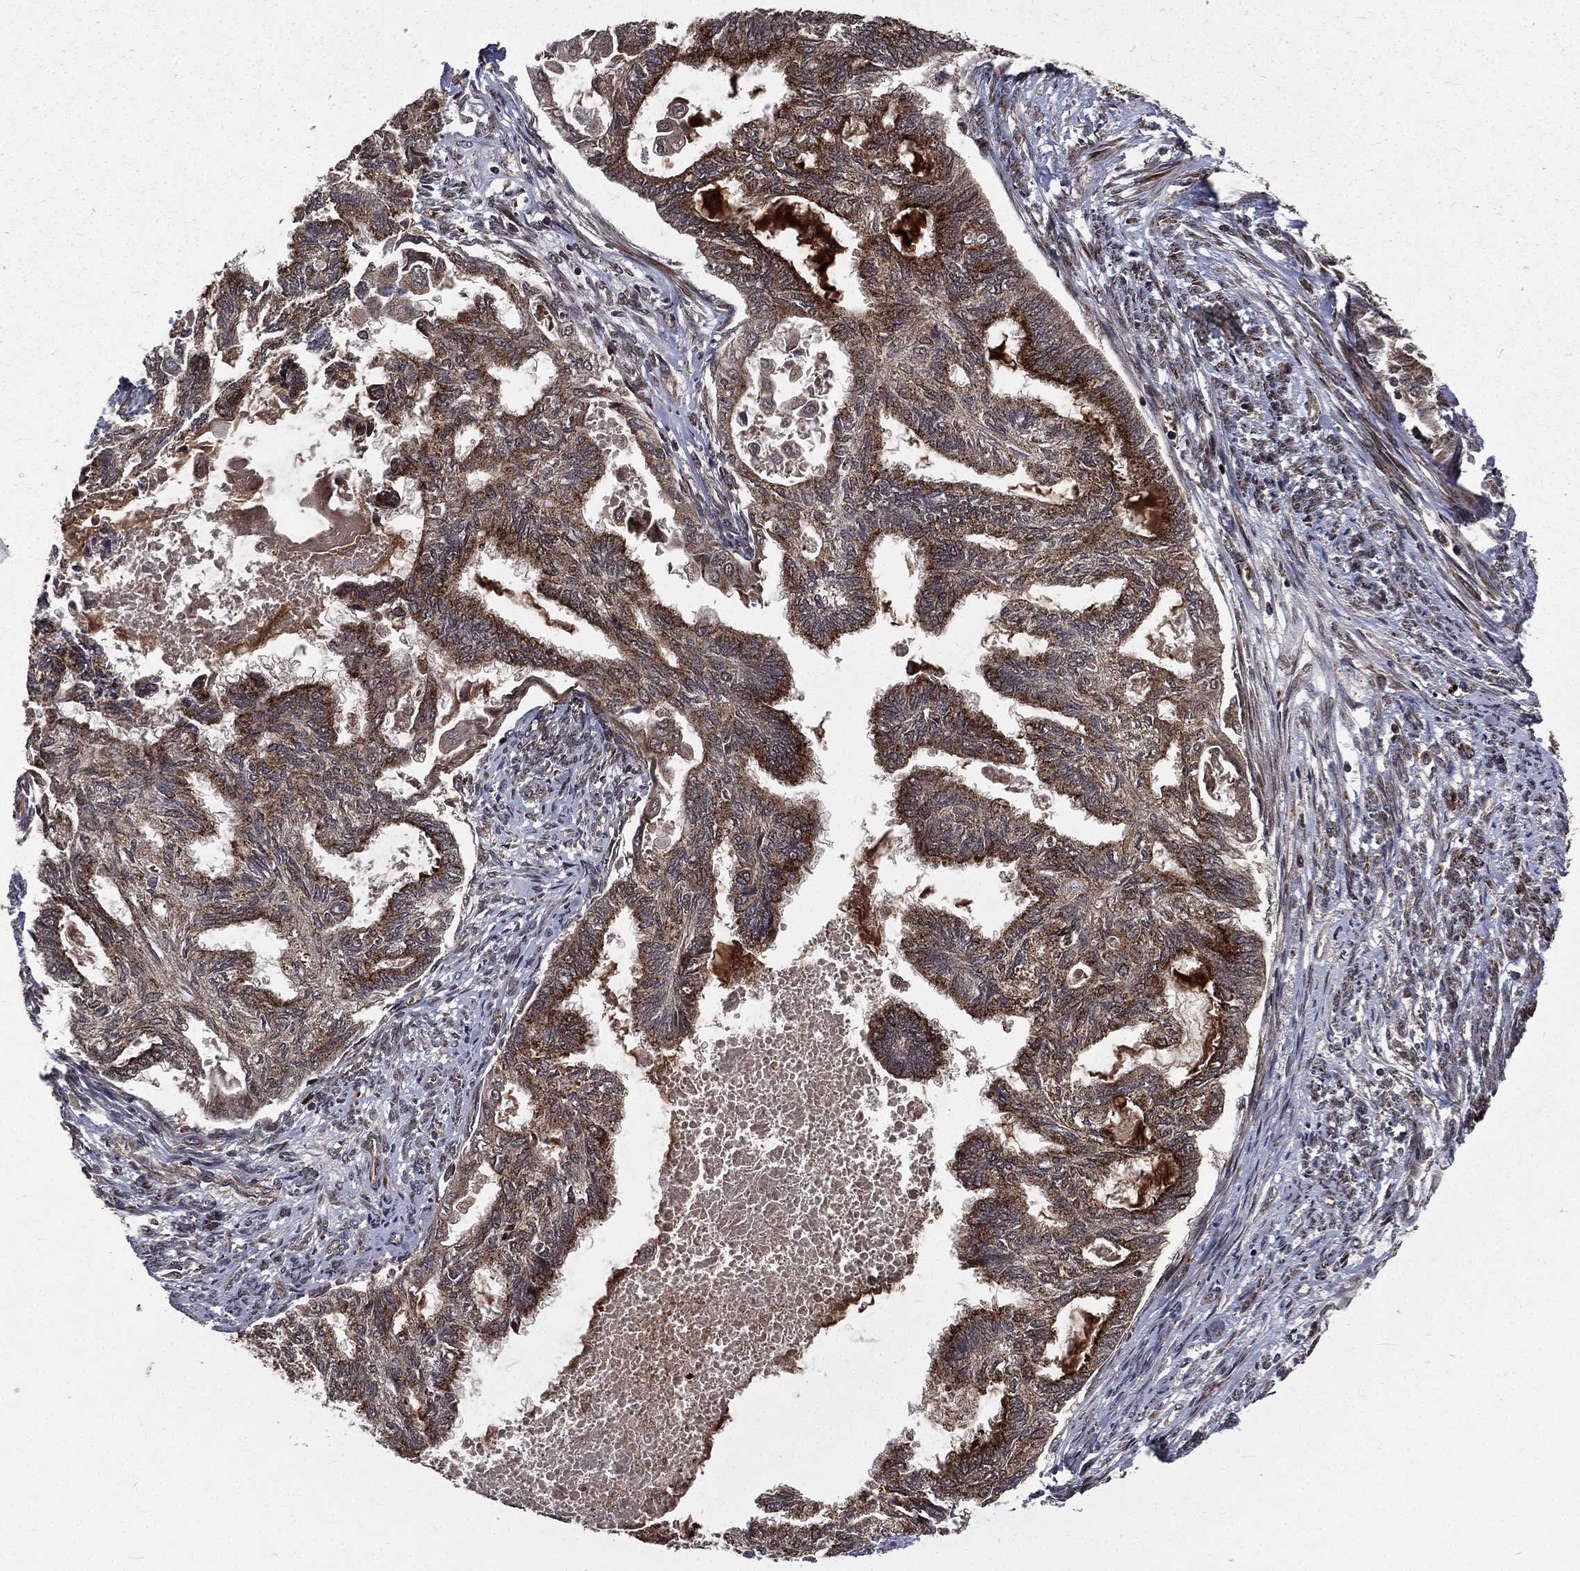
{"staining": {"intensity": "moderate", "quantity": ">75%", "location": "cytoplasmic/membranous"}, "tissue": "endometrial cancer", "cell_type": "Tumor cells", "image_type": "cancer", "snomed": [{"axis": "morphology", "description": "Adenocarcinoma, NOS"}, {"axis": "topography", "description": "Endometrium"}], "caption": "About >75% of tumor cells in endometrial adenocarcinoma exhibit moderate cytoplasmic/membranous protein positivity as visualized by brown immunohistochemical staining.", "gene": "LENG8", "patient": {"sex": "female", "age": 86}}